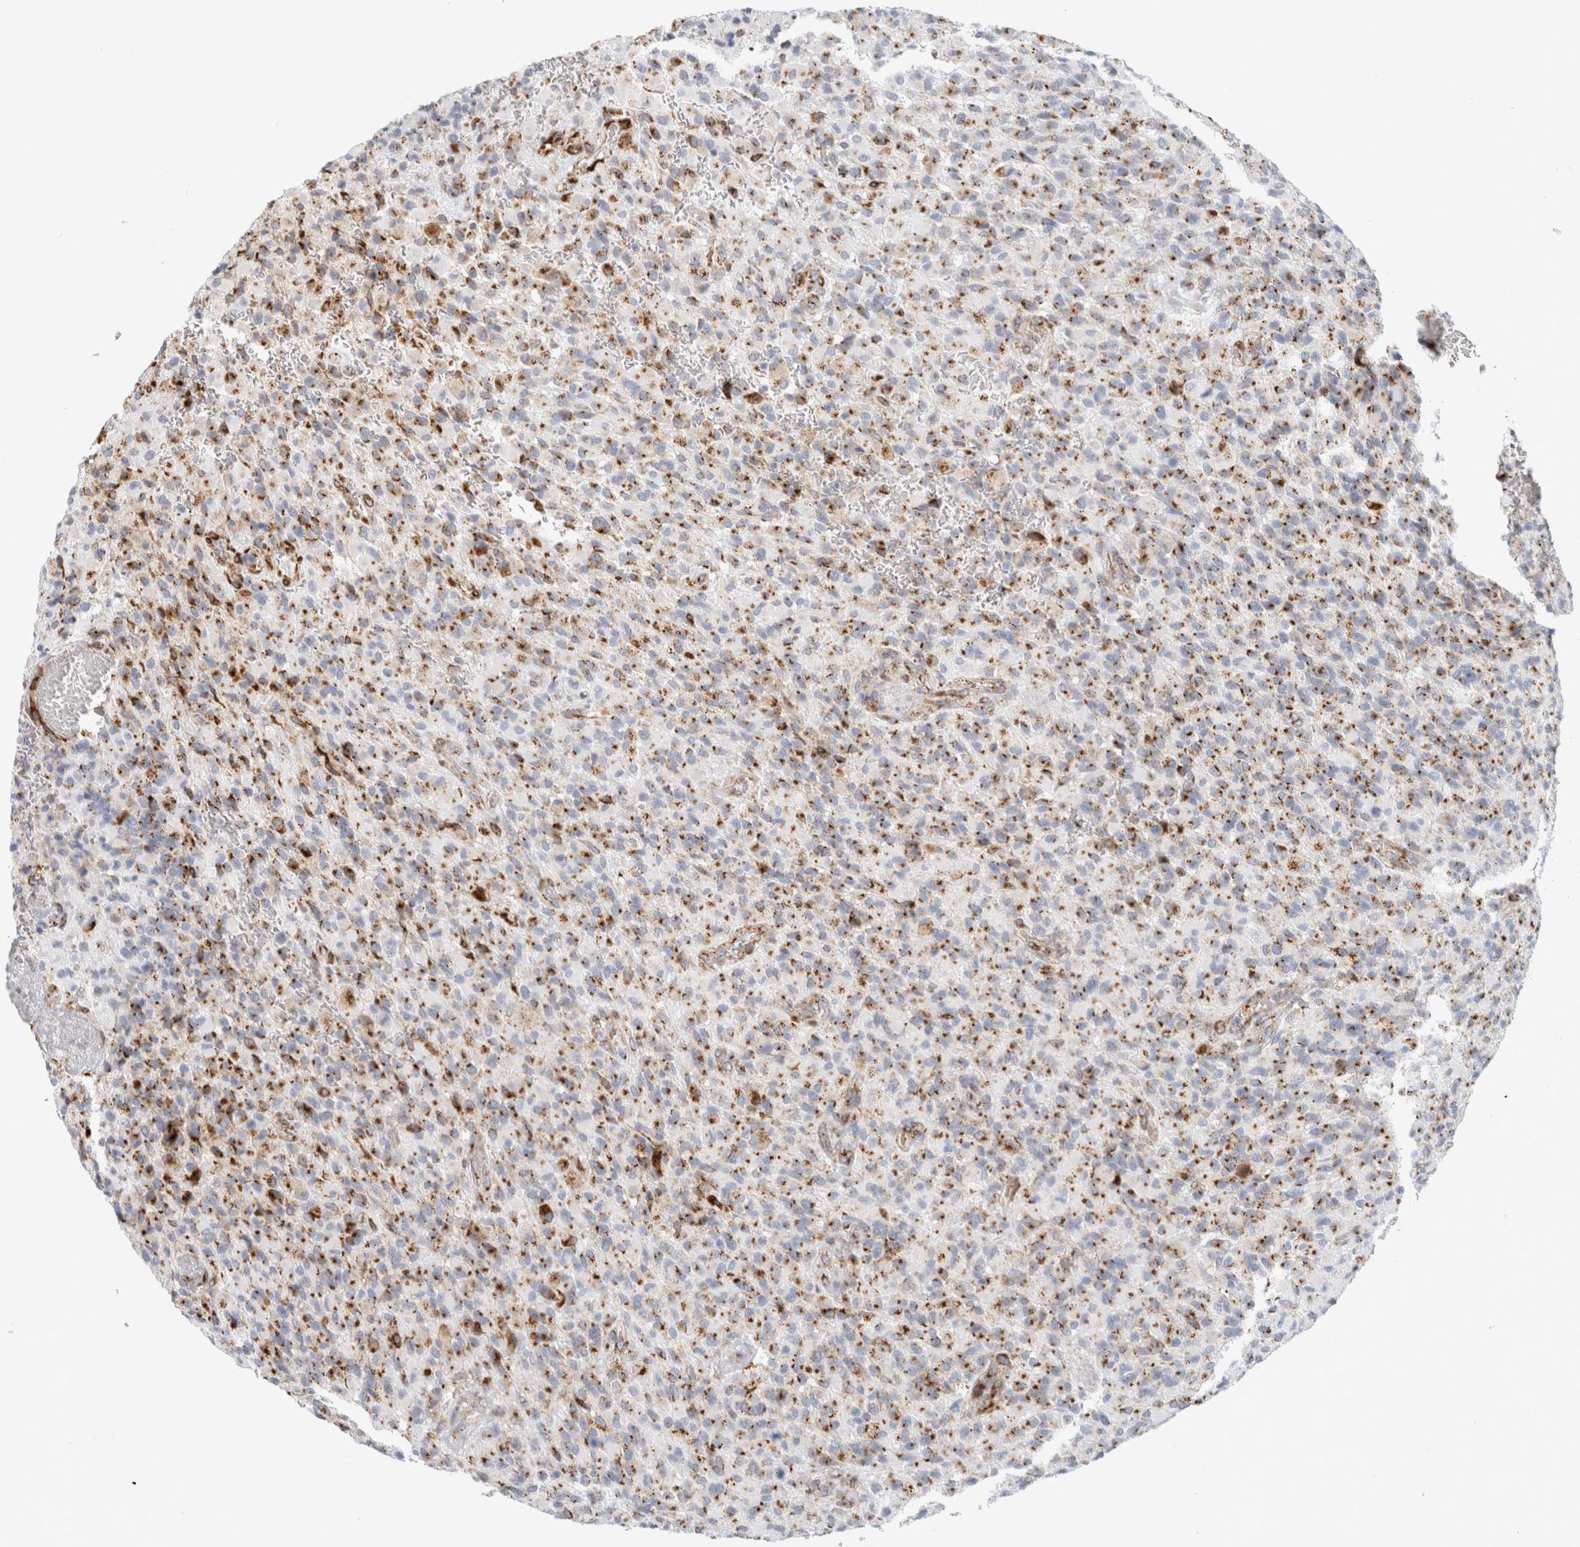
{"staining": {"intensity": "moderate", "quantity": ">75%", "location": "cytoplasmic/membranous"}, "tissue": "glioma", "cell_type": "Tumor cells", "image_type": "cancer", "snomed": [{"axis": "morphology", "description": "Glioma, malignant, High grade"}, {"axis": "topography", "description": "Brain"}], "caption": "DAB (3,3'-diaminobenzidine) immunohistochemical staining of glioma demonstrates moderate cytoplasmic/membranous protein positivity in approximately >75% of tumor cells. (DAB IHC with brightfield microscopy, high magnification).", "gene": "MCFD2", "patient": {"sex": "male", "age": 71}}